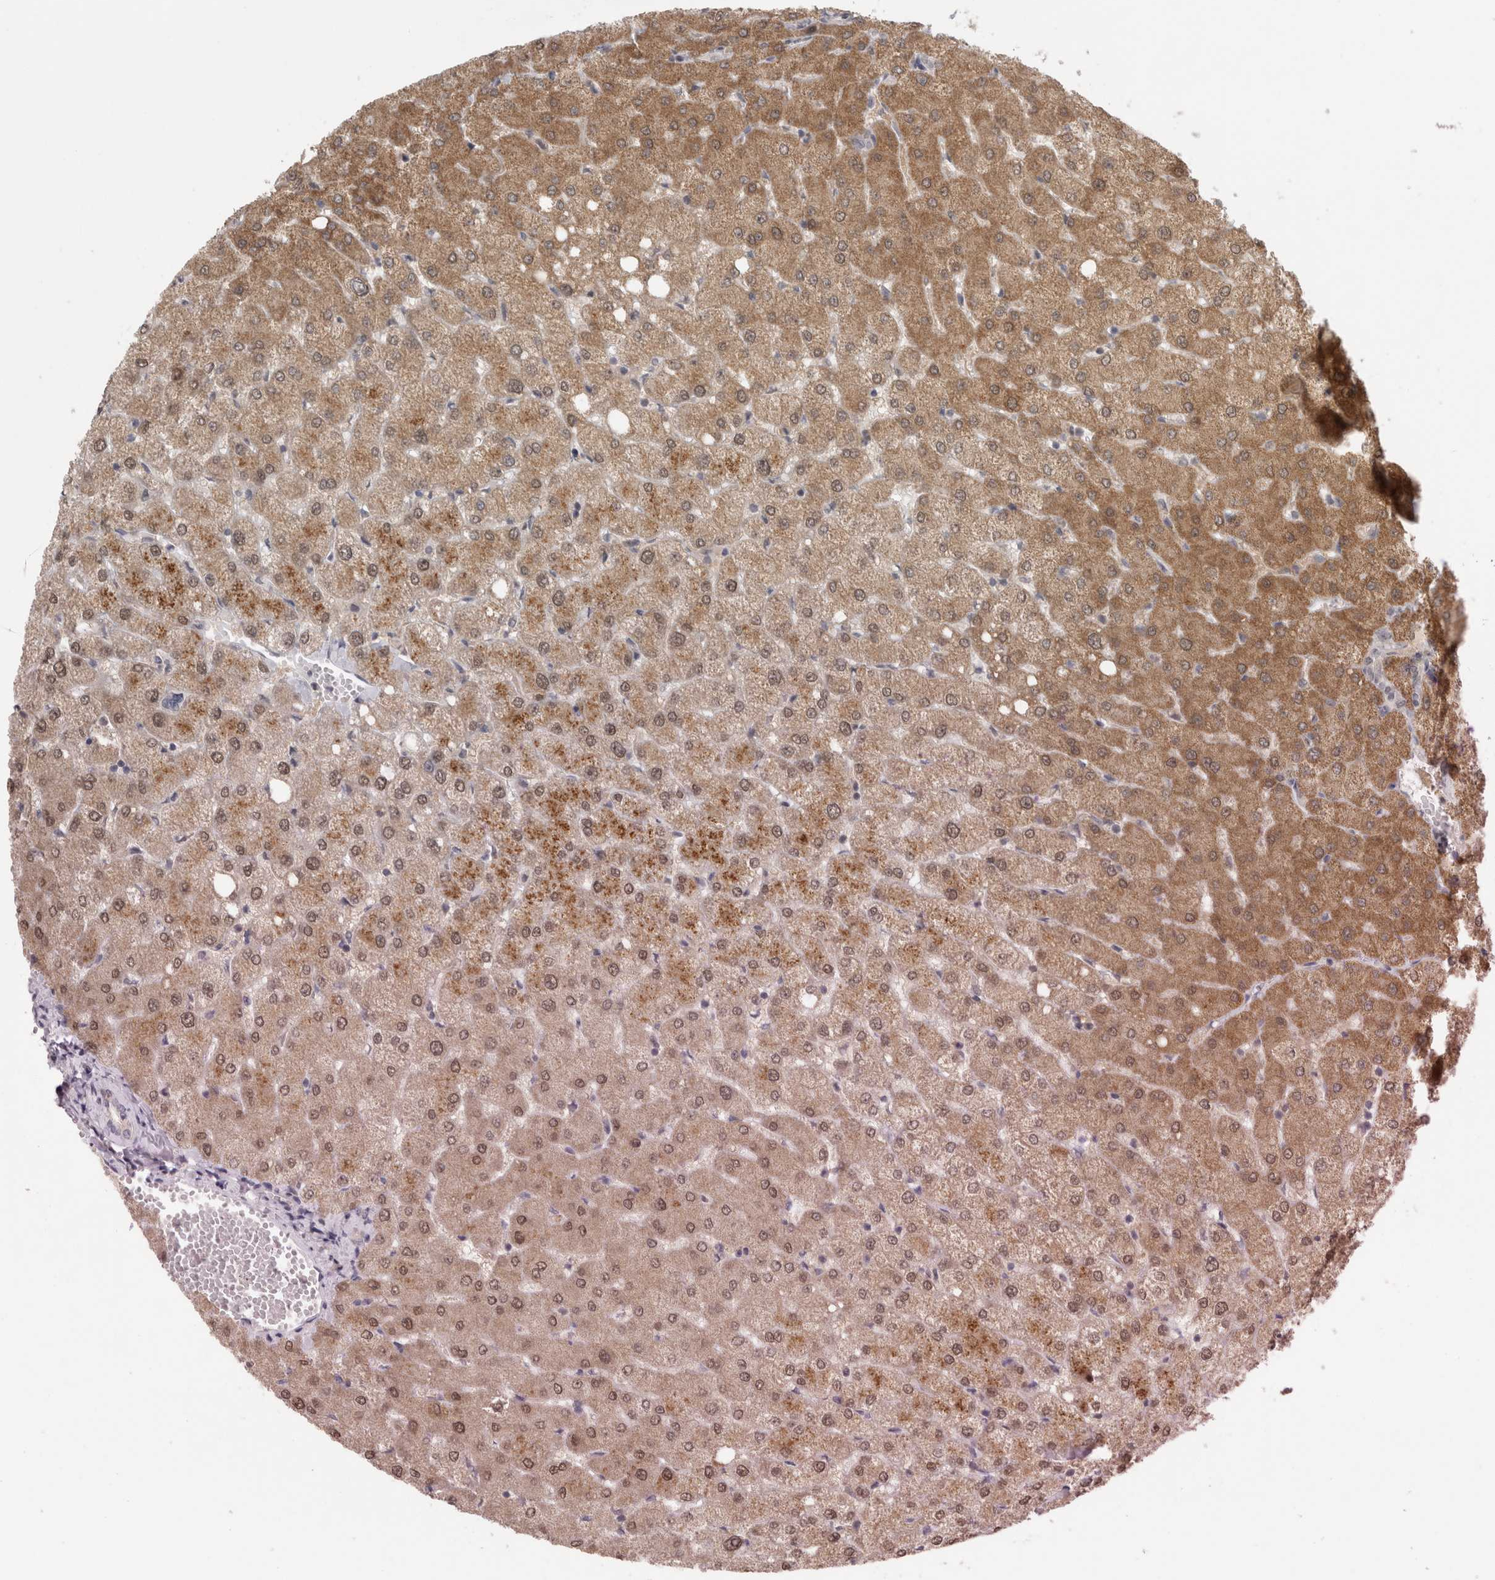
{"staining": {"intensity": "negative", "quantity": "none", "location": "none"}, "tissue": "liver", "cell_type": "Cholangiocytes", "image_type": "normal", "snomed": [{"axis": "morphology", "description": "Normal tissue, NOS"}, {"axis": "topography", "description": "Liver"}], "caption": "Immunohistochemistry of normal liver demonstrates no staining in cholangiocytes. Brightfield microscopy of immunohistochemistry stained with DAB (brown) and hematoxylin (blue), captured at high magnification.", "gene": "PIGP", "patient": {"sex": "female", "age": 54}}